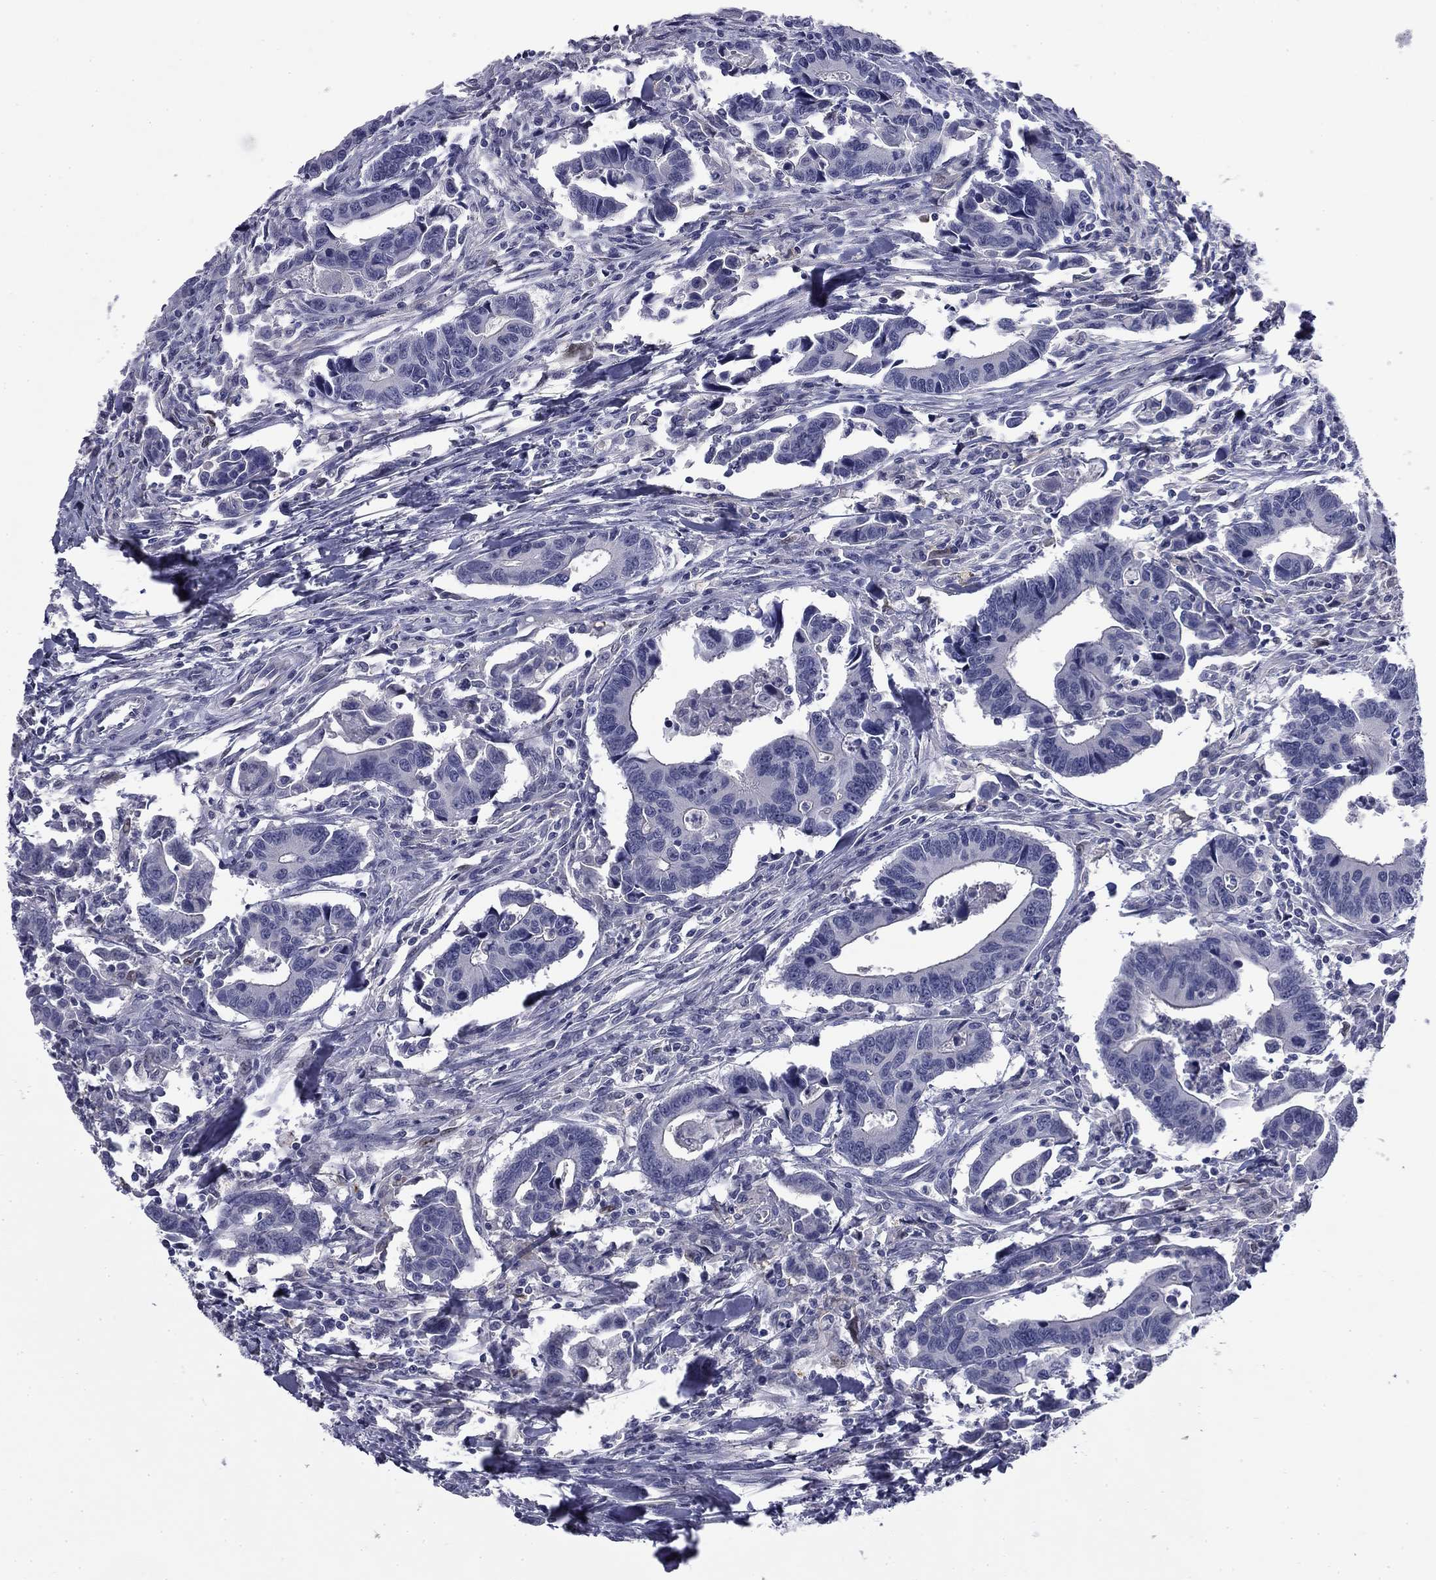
{"staining": {"intensity": "negative", "quantity": "none", "location": "none"}, "tissue": "colorectal cancer", "cell_type": "Tumor cells", "image_type": "cancer", "snomed": [{"axis": "morphology", "description": "Adenocarcinoma, NOS"}, {"axis": "topography", "description": "Rectum"}], "caption": "IHC micrograph of human colorectal cancer stained for a protein (brown), which displays no staining in tumor cells.", "gene": "BCL2L14", "patient": {"sex": "male", "age": 67}}